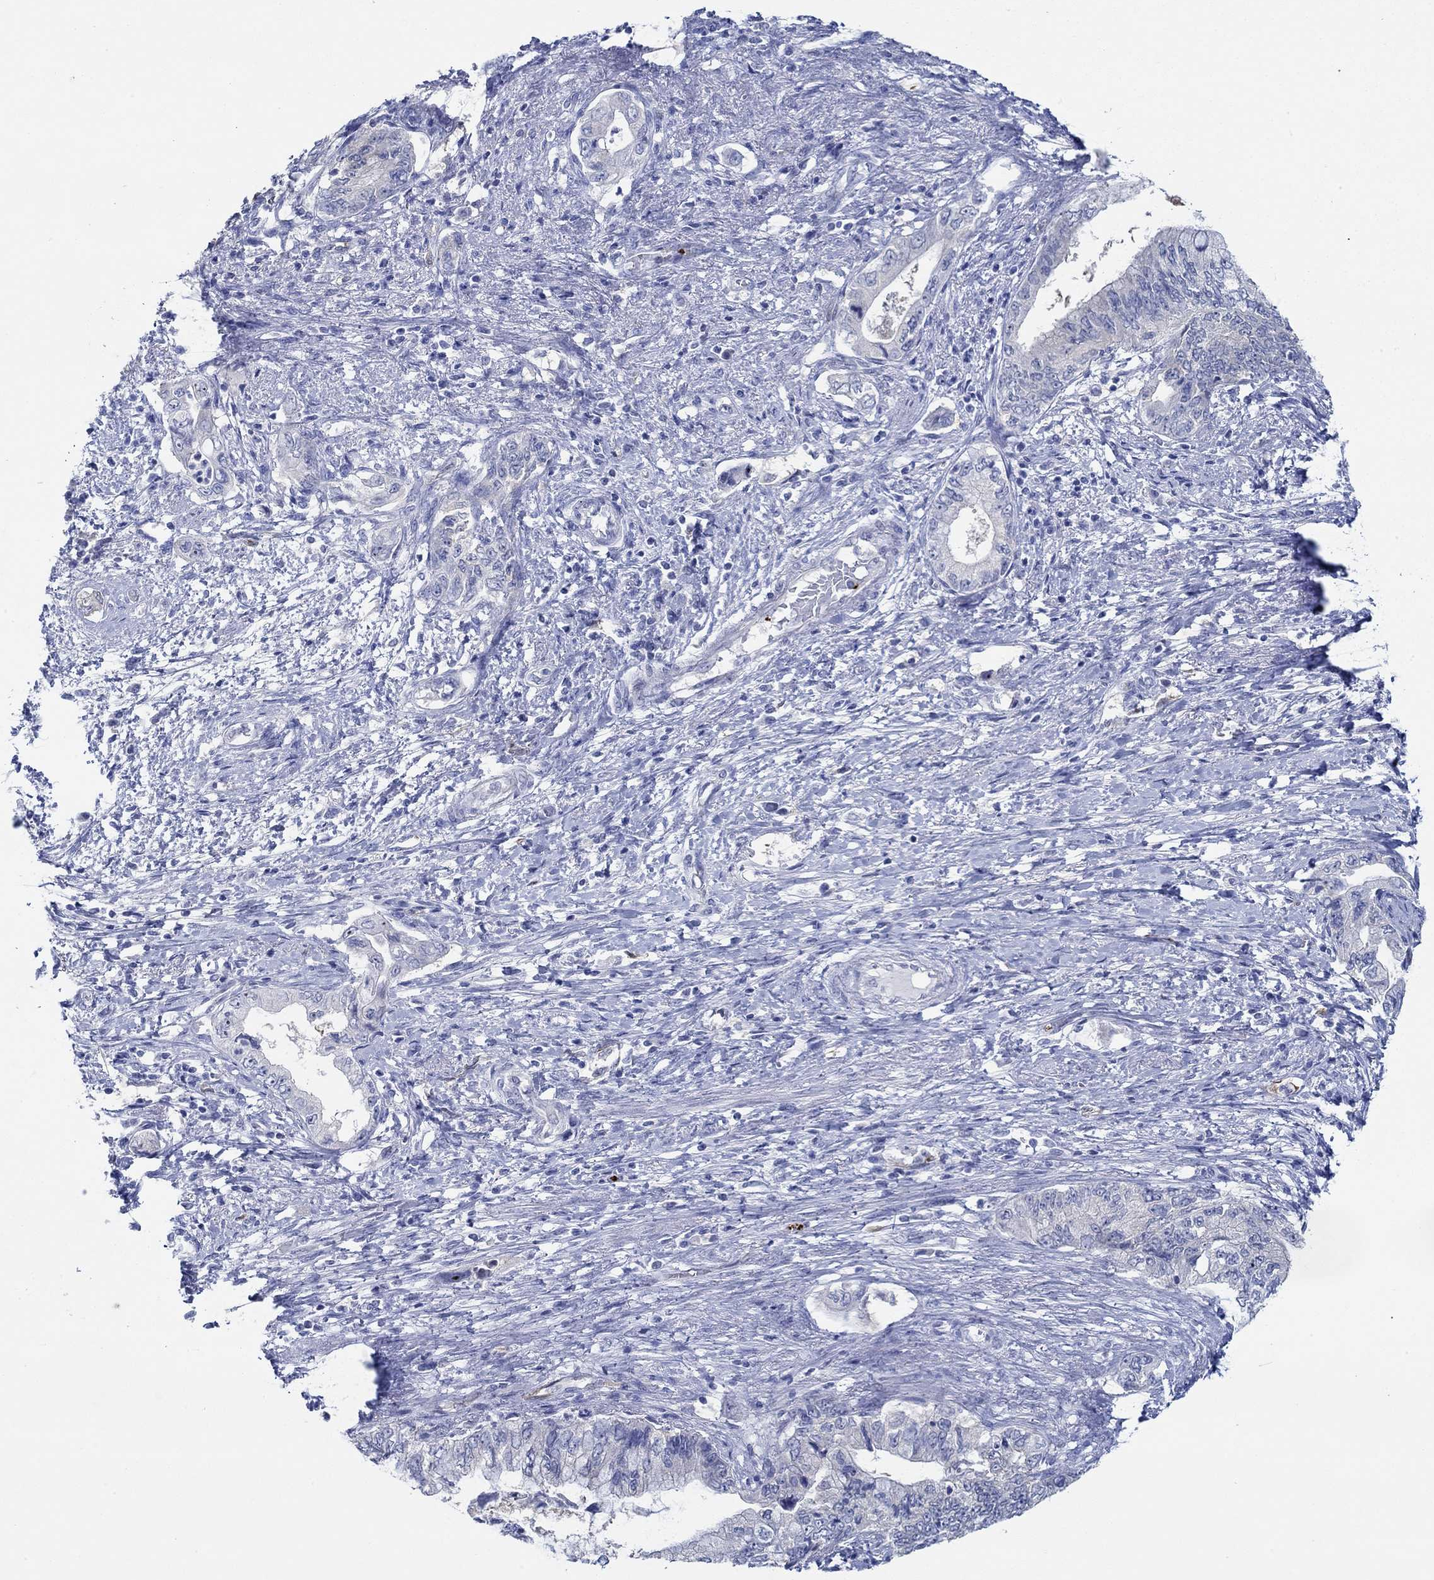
{"staining": {"intensity": "negative", "quantity": "none", "location": "none"}, "tissue": "pancreatic cancer", "cell_type": "Tumor cells", "image_type": "cancer", "snomed": [{"axis": "morphology", "description": "Adenocarcinoma, NOS"}, {"axis": "topography", "description": "Pancreas"}], "caption": "Immunohistochemistry micrograph of human pancreatic cancer (adenocarcinoma) stained for a protein (brown), which demonstrates no positivity in tumor cells.", "gene": "SLC27A3", "patient": {"sex": "female", "age": 73}}